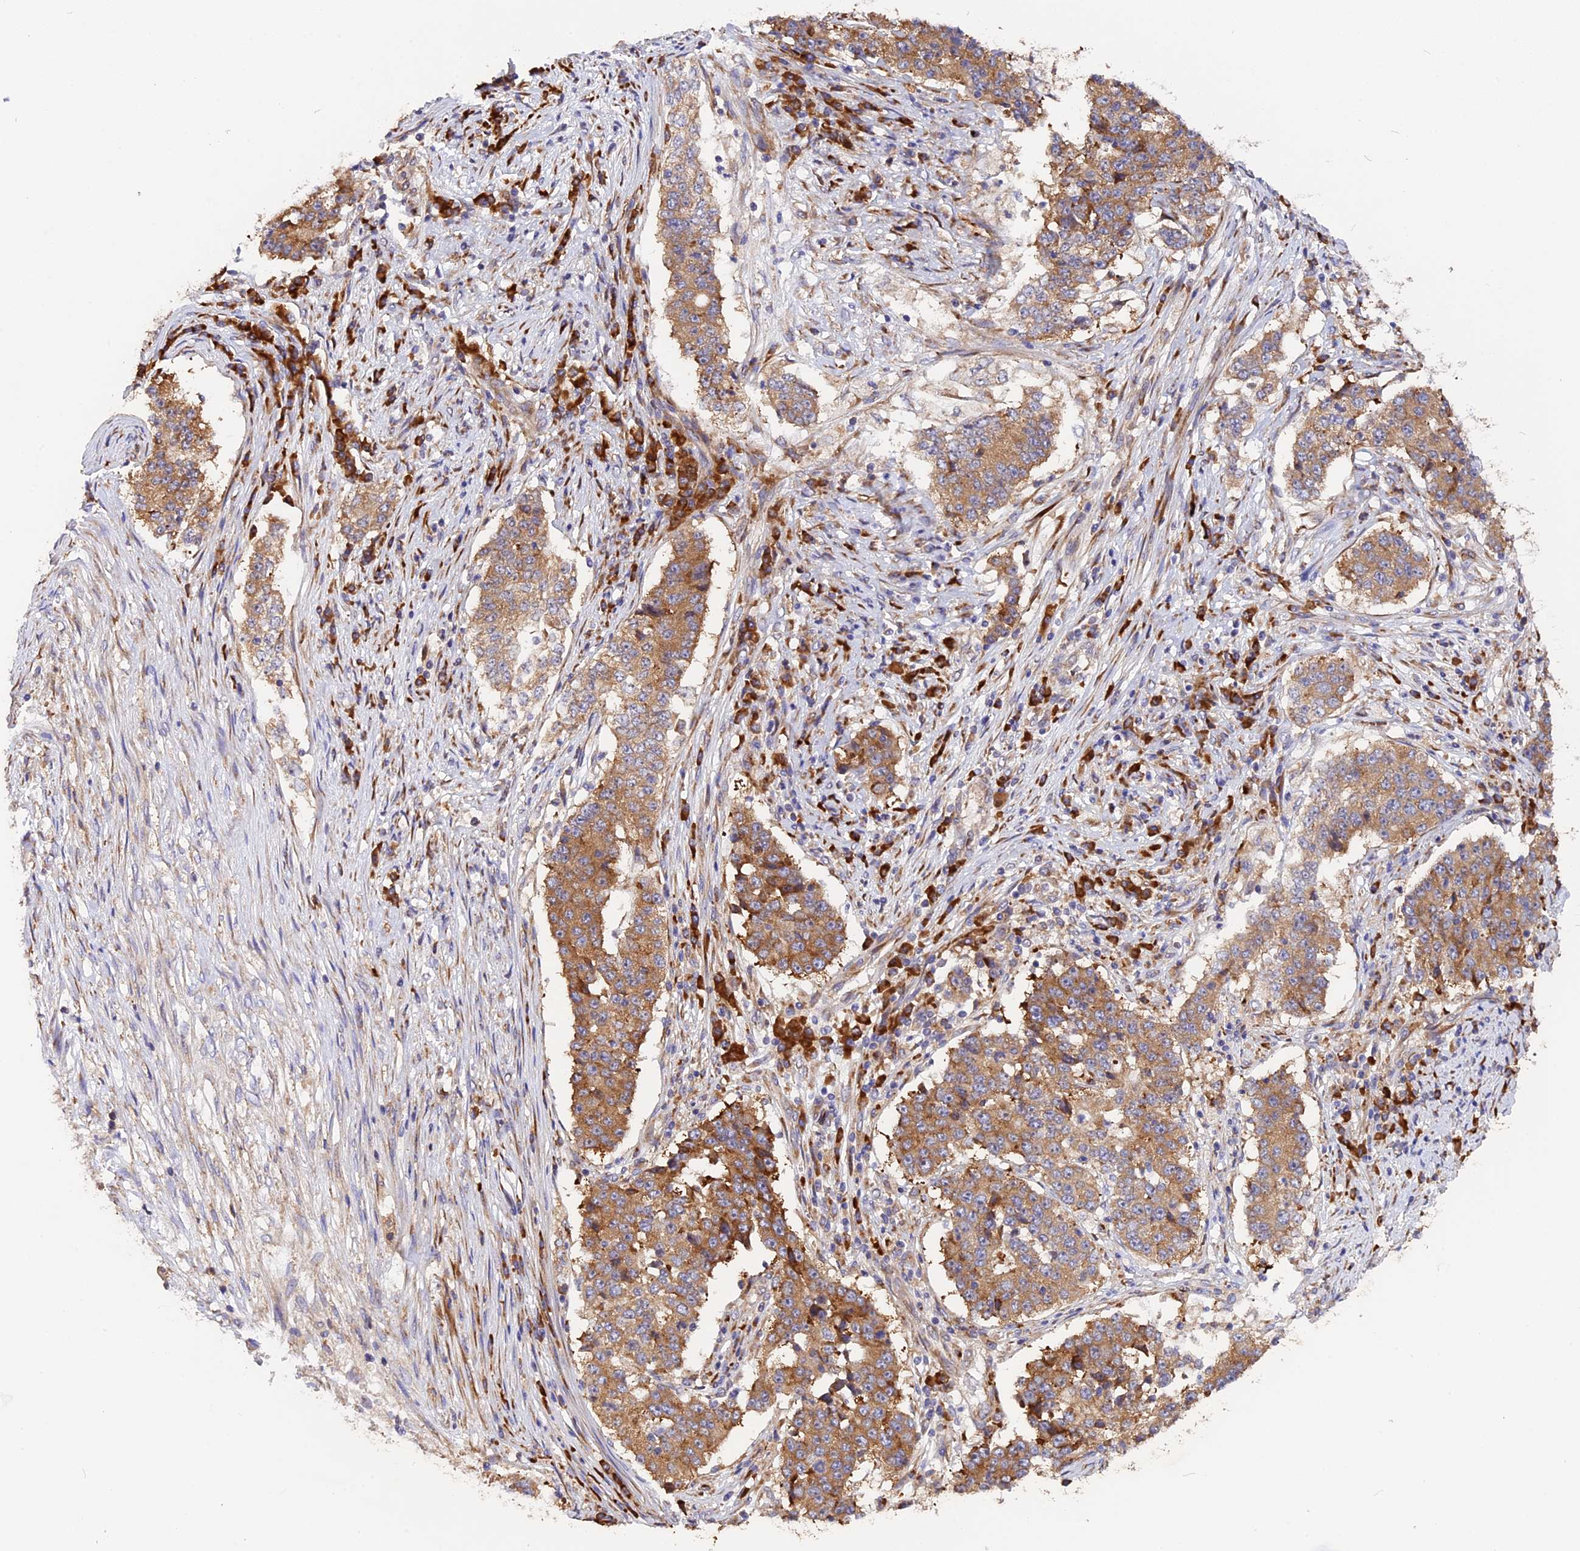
{"staining": {"intensity": "moderate", "quantity": ">75%", "location": "cytoplasmic/membranous"}, "tissue": "stomach cancer", "cell_type": "Tumor cells", "image_type": "cancer", "snomed": [{"axis": "morphology", "description": "Adenocarcinoma, NOS"}, {"axis": "topography", "description": "Stomach"}], "caption": "Immunohistochemical staining of adenocarcinoma (stomach) demonstrates moderate cytoplasmic/membranous protein expression in approximately >75% of tumor cells.", "gene": "GNPTAB", "patient": {"sex": "male", "age": 59}}